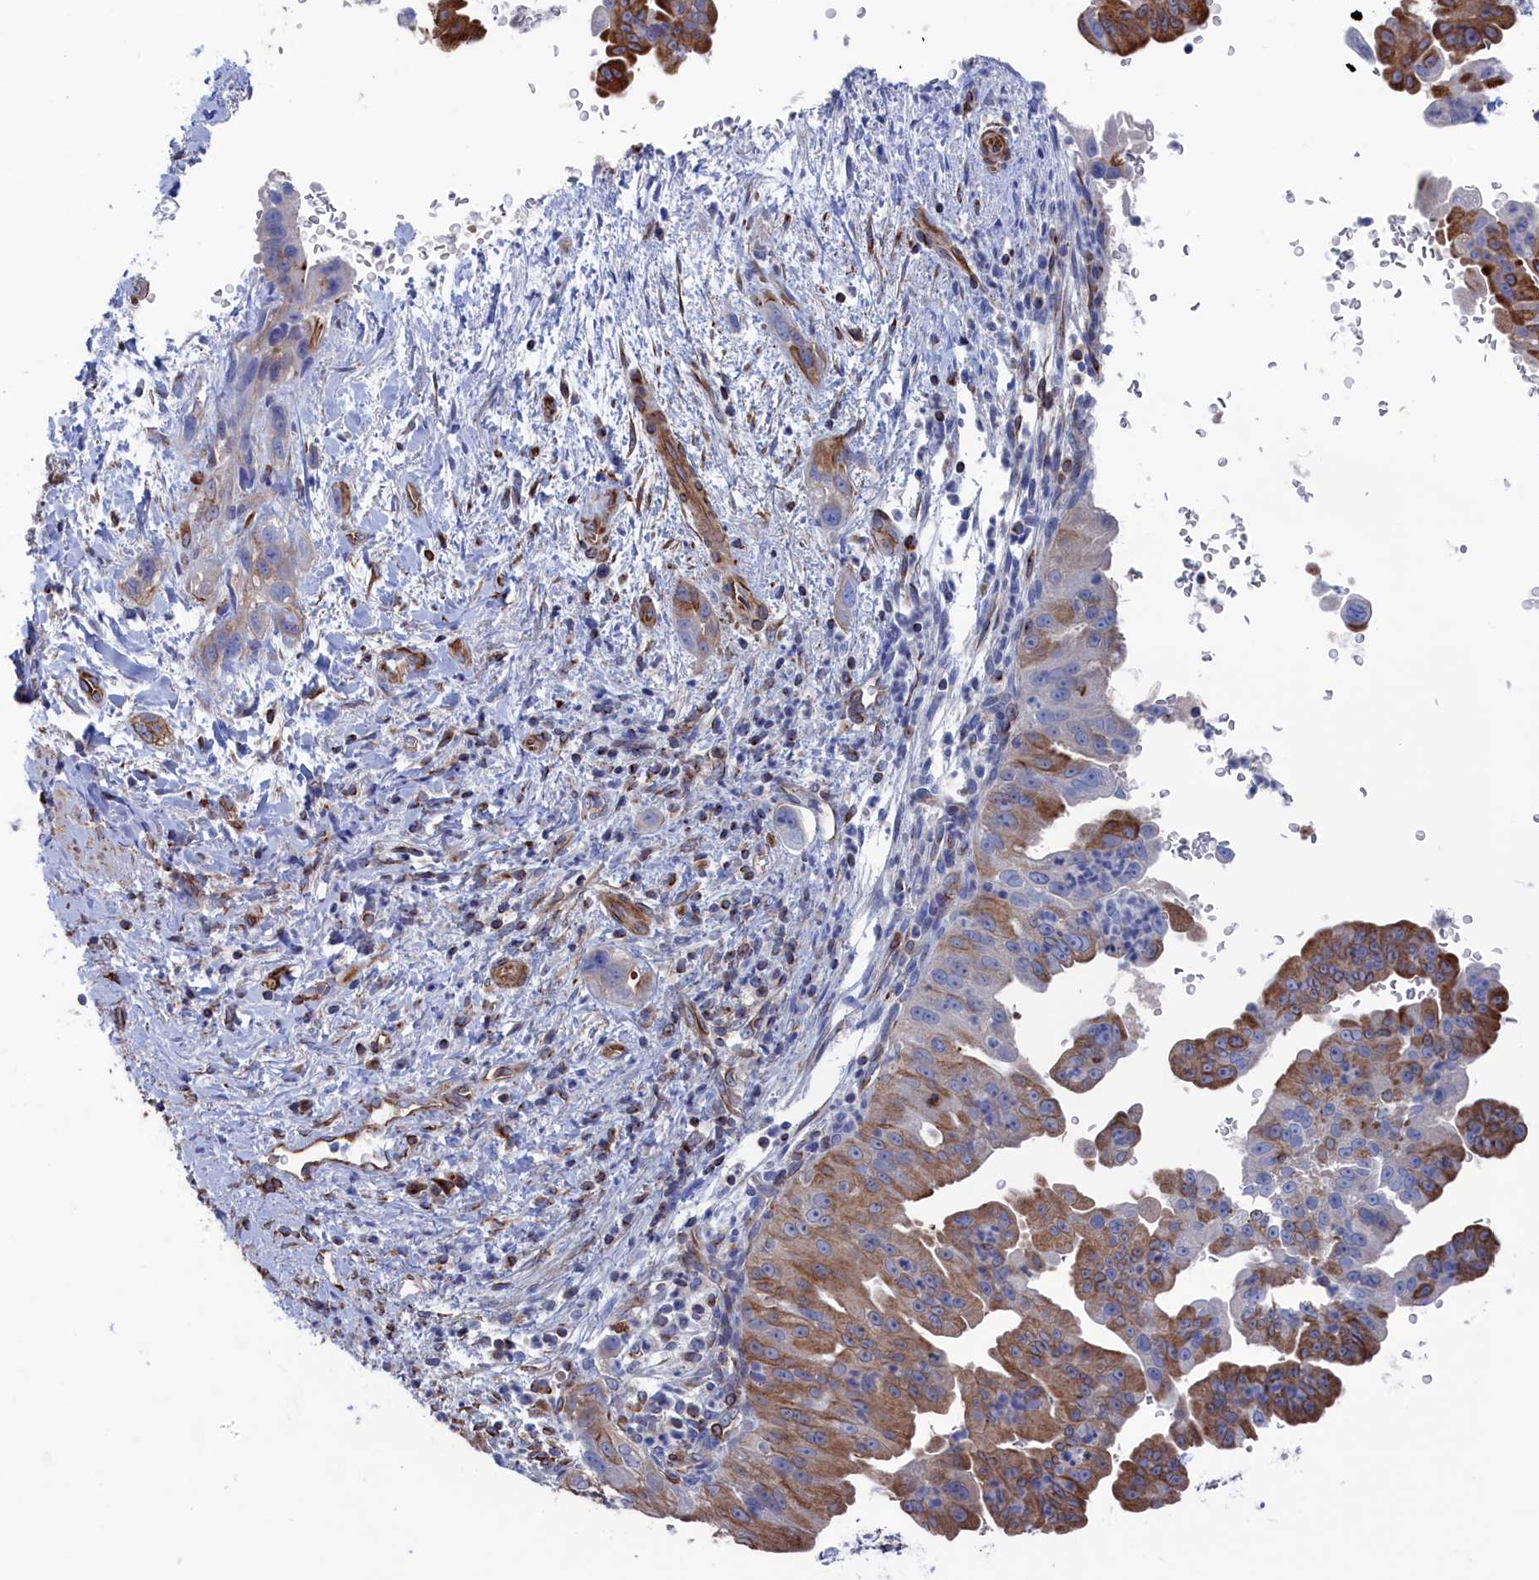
{"staining": {"intensity": "moderate", "quantity": ">75%", "location": "cytoplasmic/membranous"}, "tissue": "pancreatic cancer", "cell_type": "Tumor cells", "image_type": "cancer", "snomed": [{"axis": "morphology", "description": "Adenocarcinoma, NOS"}, {"axis": "topography", "description": "Pancreas"}], "caption": "Immunohistochemistry staining of pancreatic cancer (adenocarcinoma), which shows medium levels of moderate cytoplasmic/membranous positivity in approximately >75% of tumor cells indicating moderate cytoplasmic/membranous protein positivity. The staining was performed using DAB (brown) for protein detection and nuclei were counterstained in hematoxylin (blue).", "gene": "NUTF2", "patient": {"sex": "female", "age": 78}}